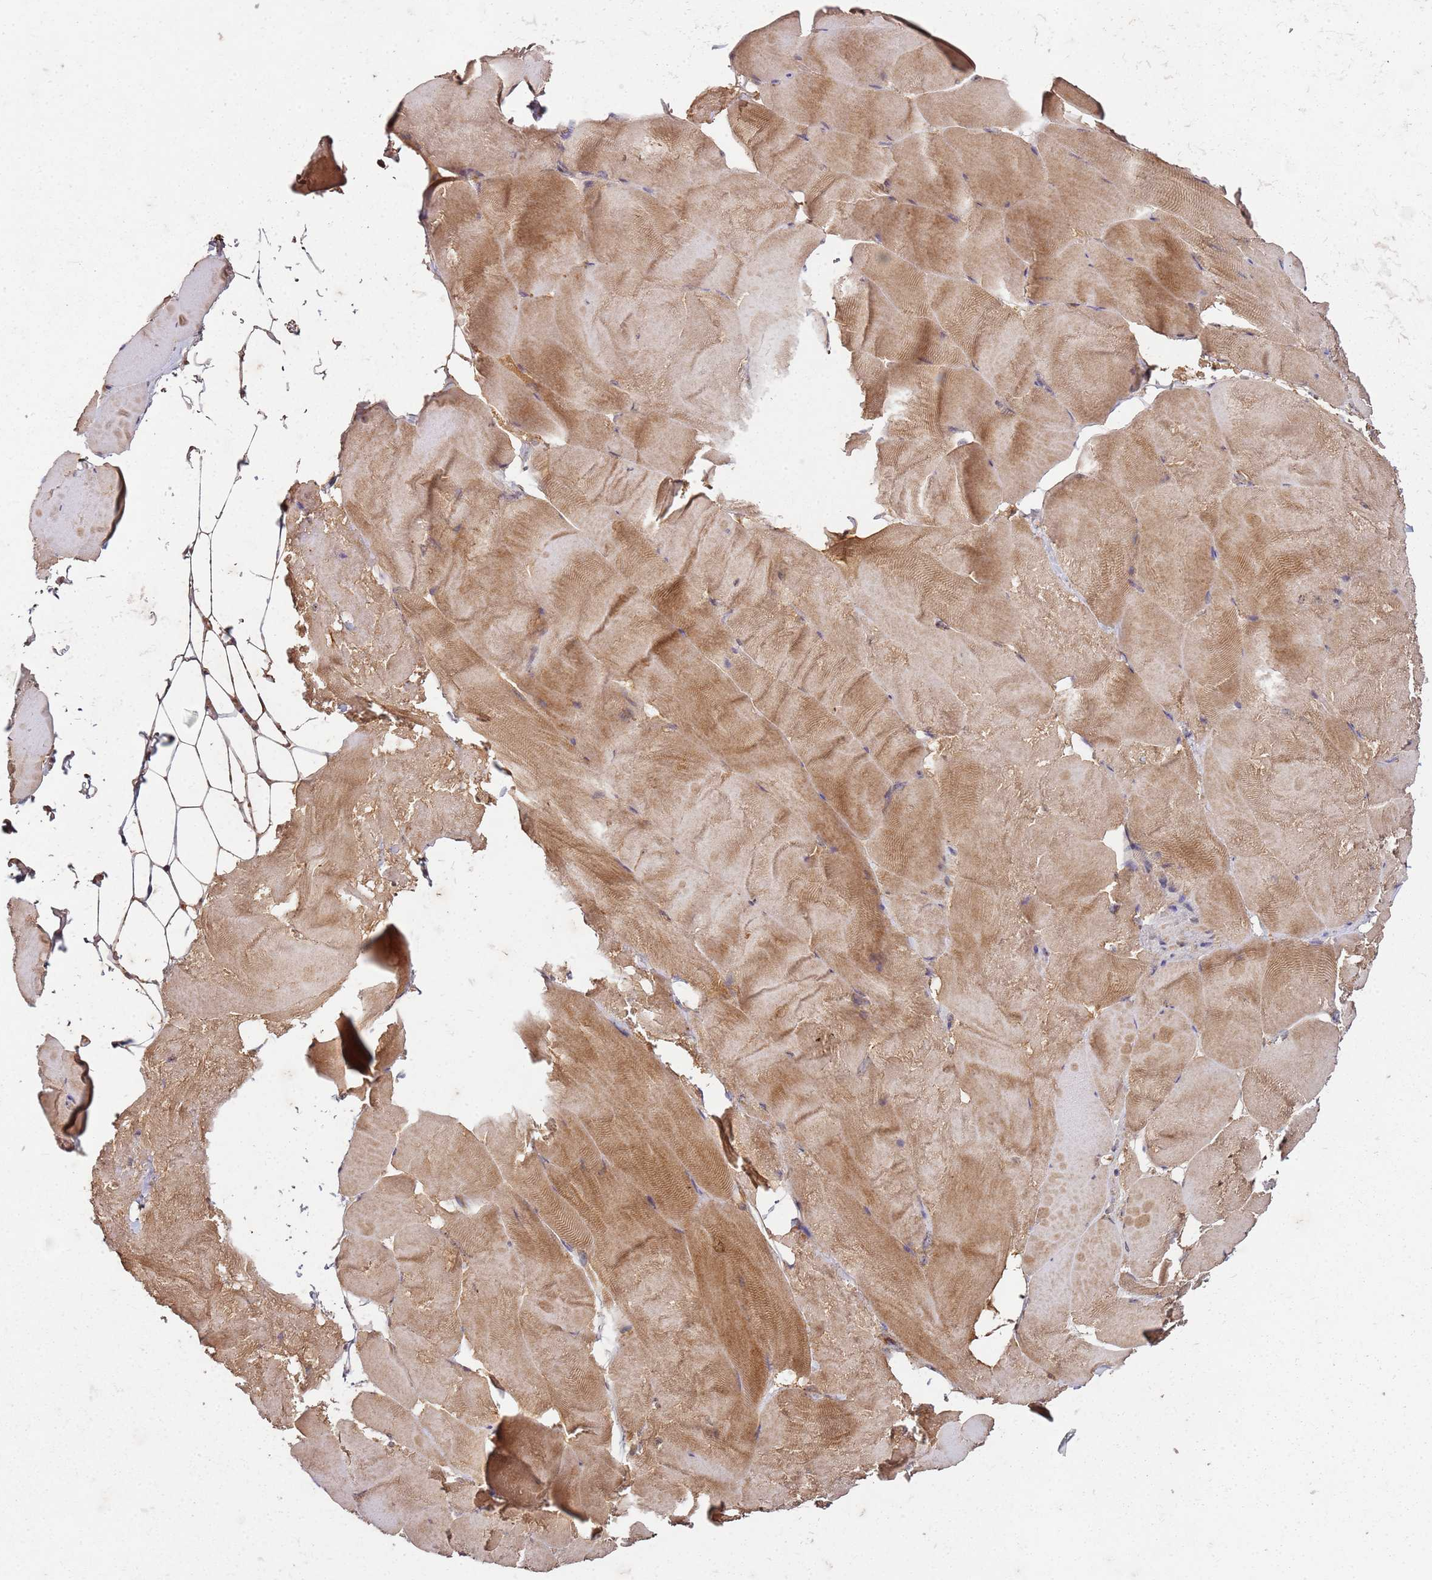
{"staining": {"intensity": "moderate", "quantity": "25%-75%", "location": "cytoplasmic/membranous"}, "tissue": "skeletal muscle", "cell_type": "Myocytes", "image_type": "normal", "snomed": [{"axis": "morphology", "description": "Normal tissue, NOS"}, {"axis": "topography", "description": "Skeletal muscle"}], "caption": "Protein expression analysis of normal skeletal muscle demonstrates moderate cytoplasmic/membranous staining in approximately 25%-75% of myocytes. The protein is stained brown, and the nuclei are stained in blue (DAB IHC with brightfield microscopy, high magnification).", "gene": "SCGB2B2", "patient": {"sex": "female", "age": 64}}